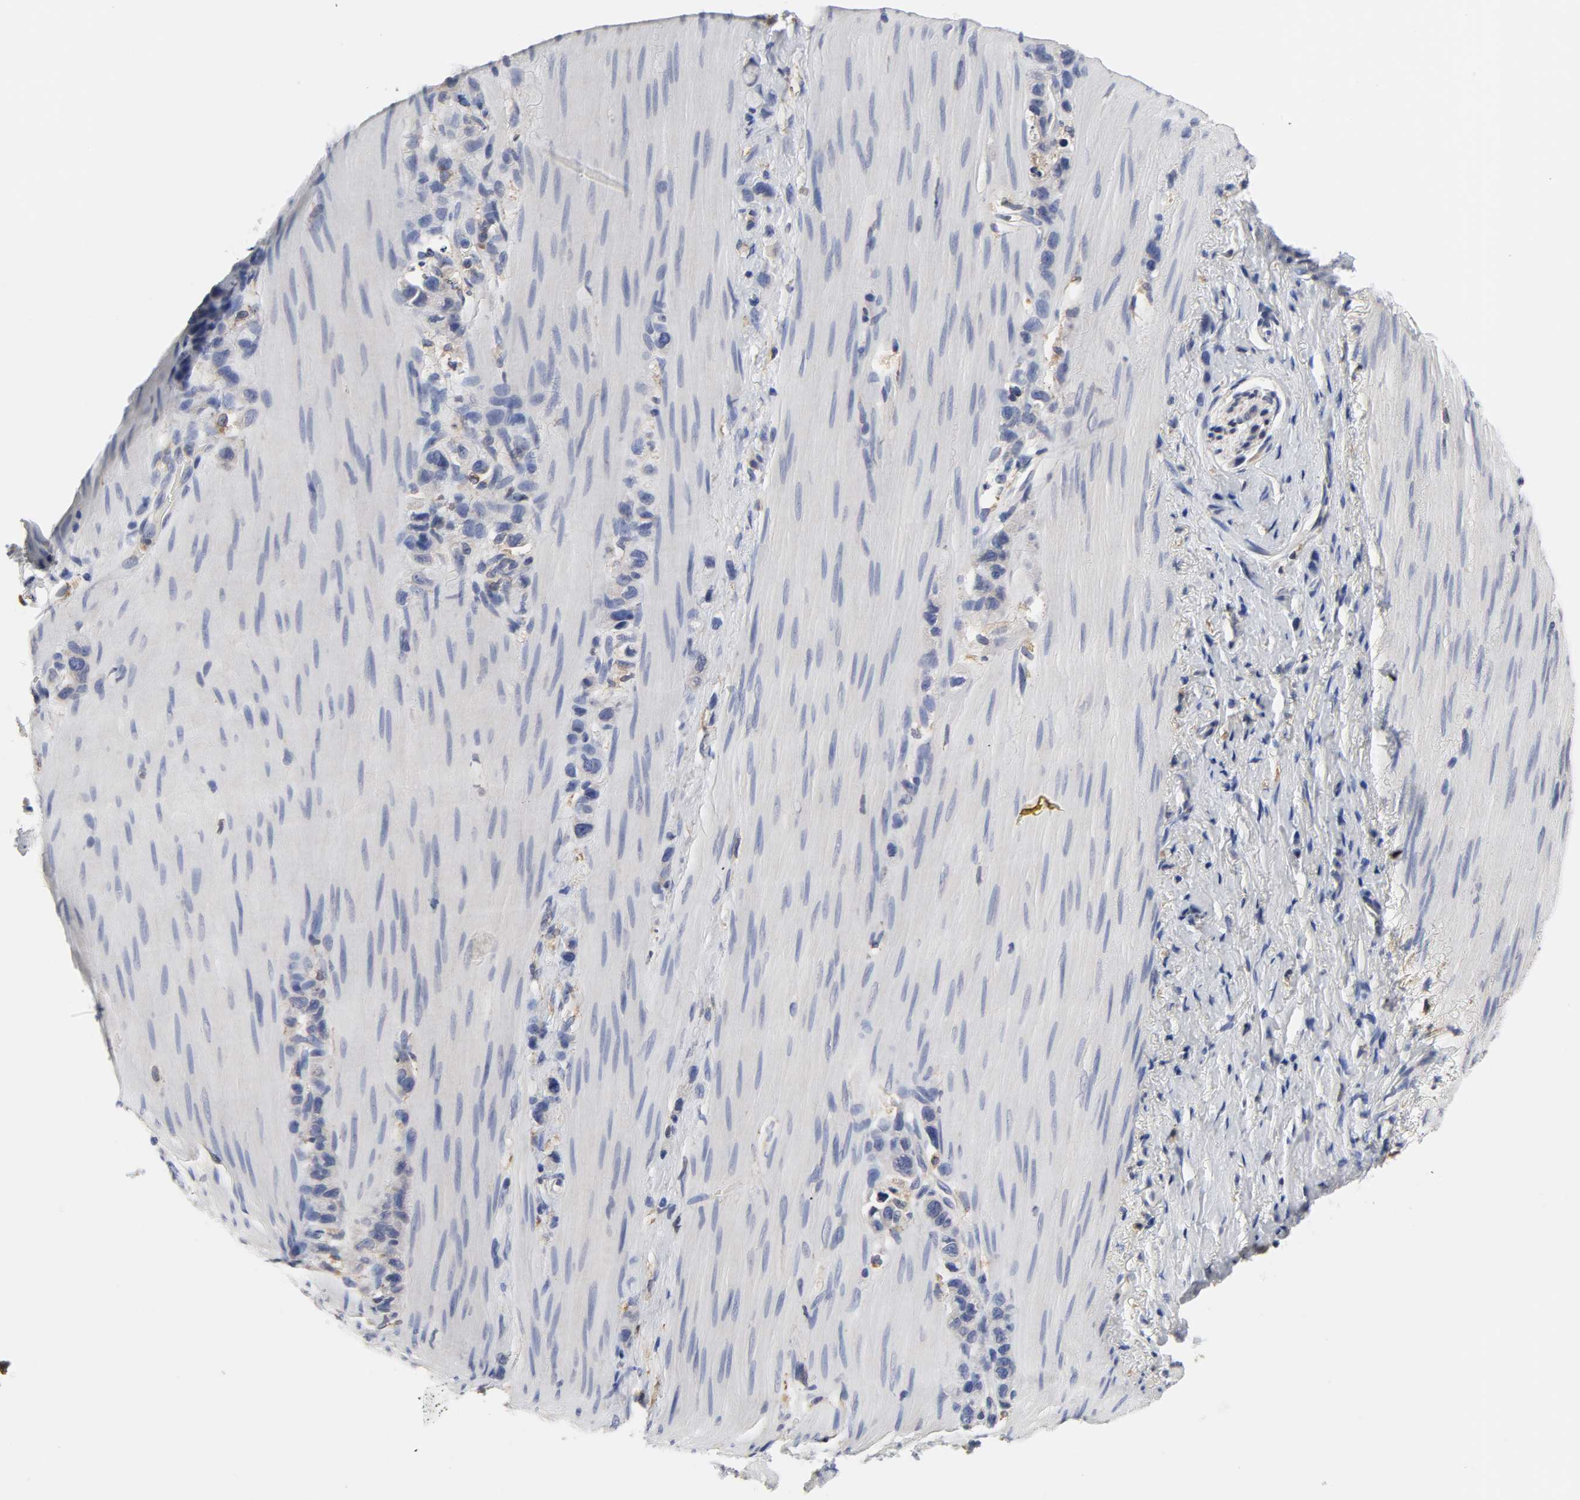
{"staining": {"intensity": "strong", "quantity": "<25%", "location": "cytoplasmic/membranous"}, "tissue": "stomach cancer", "cell_type": "Tumor cells", "image_type": "cancer", "snomed": [{"axis": "morphology", "description": "Normal tissue, NOS"}, {"axis": "morphology", "description": "Adenocarcinoma, NOS"}, {"axis": "morphology", "description": "Adenocarcinoma, High grade"}, {"axis": "topography", "description": "Stomach, upper"}, {"axis": "topography", "description": "Stomach"}], "caption": "Immunohistochemistry histopathology image of neoplastic tissue: stomach cancer (adenocarcinoma) stained using IHC demonstrates medium levels of strong protein expression localized specifically in the cytoplasmic/membranous of tumor cells, appearing as a cytoplasmic/membranous brown color.", "gene": "HCK", "patient": {"sex": "female", "age": 65}}